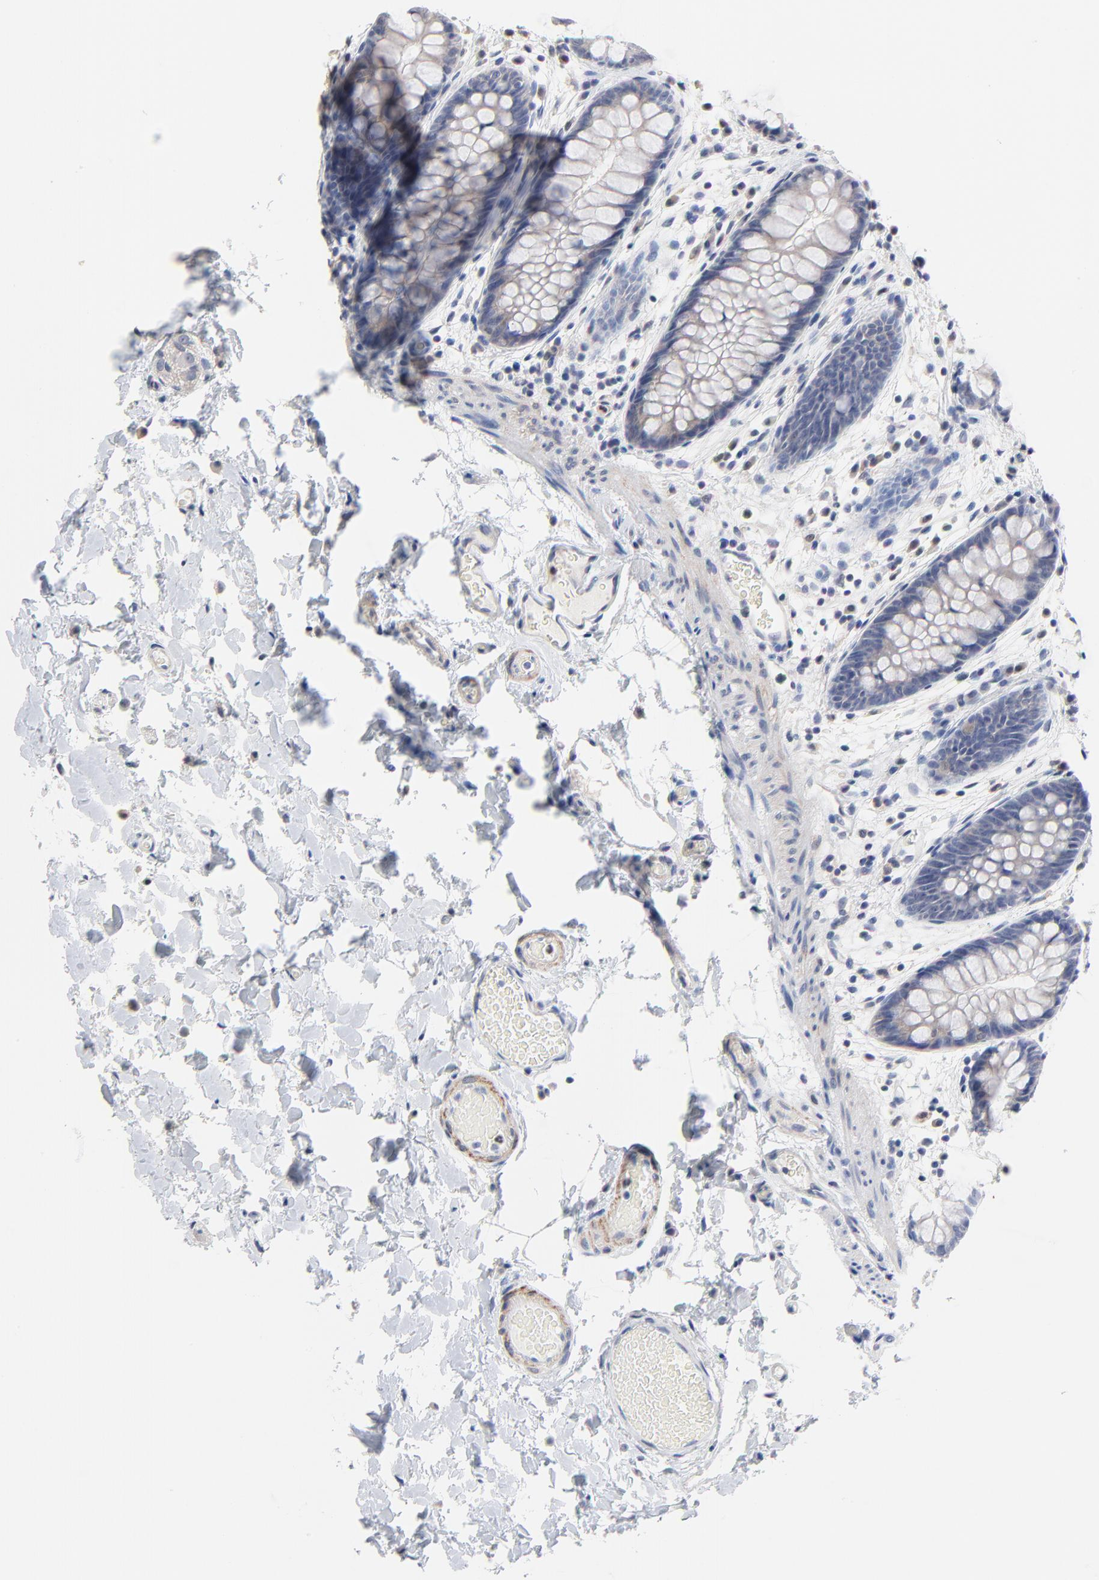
{"staining": {"intensity": "weak", "quantity": ">75%", "location": "cytoplasmic/membranous"}, "tissue": "colon", "cell_type": "Endothelial cells", "image_type": "normal", "snomed": [{"axis": "morphology", "description": "Normal tissue, NOS"}, {"axis": "topography", "description": "Smooth muscle"}, {"axis": "topography", "description": "Colon"}], "caption": "Brown immunohistochemical staining in normal colon displays weak cytoplasmic/membranous expression in approximately >75% of endothelial cells. (DAB IHC with brightfield microscopy, high magnification).", "gene": "AADAC", "patient": {"sex": "male", "age": 67}}